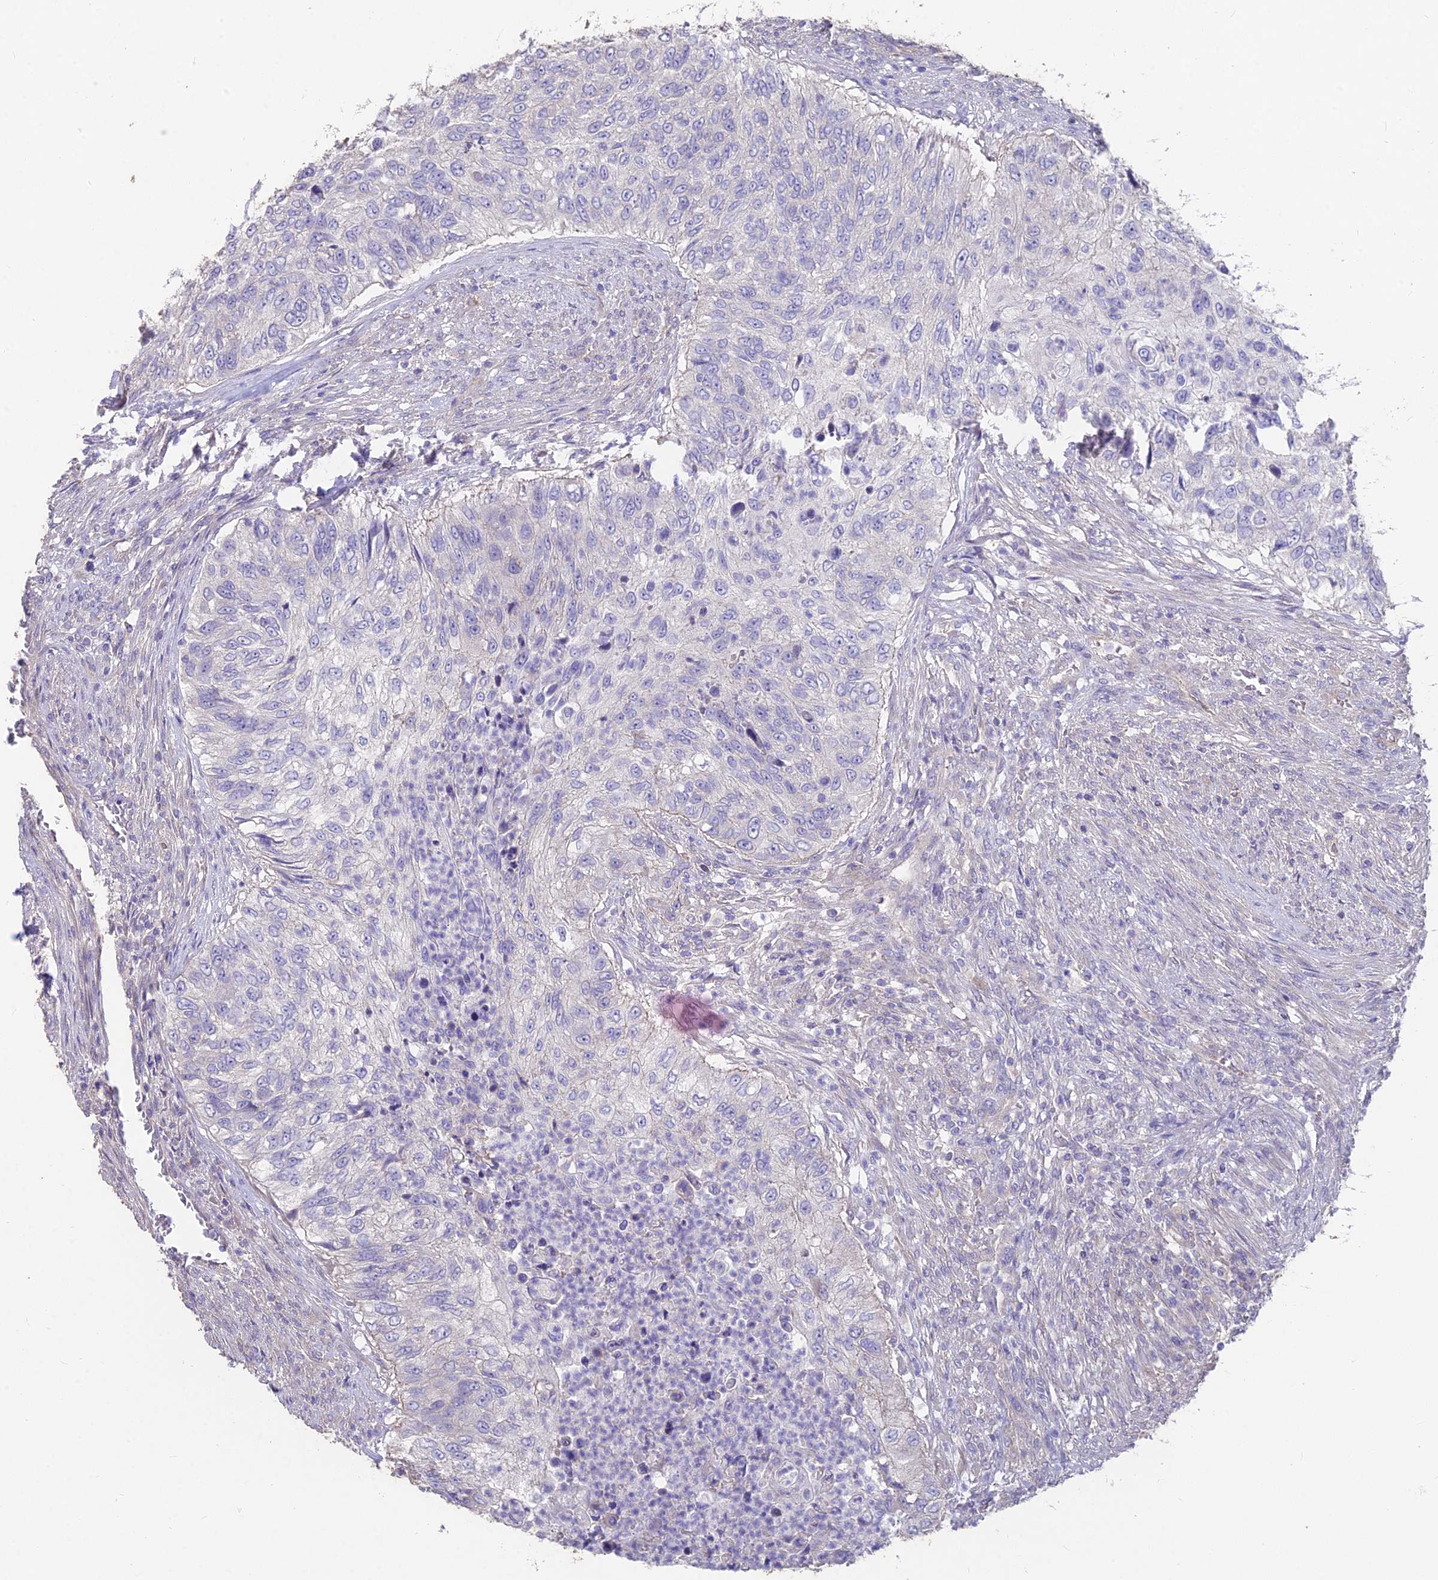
{"staining": {"intensity": "negative", "quantity": "none", "location": "none"}, "tissue": "urothelial cancer", "cell_type": "Tumor cells", "image_type": "cancer", "snomed": [{"axis": "morphology", "description": "Urothelial carcinoma, High grade"}, {"axis": "topography", "description": "Urinary bladder"}], "caption": "High magnification brightfield microscopy of urothelial carcinoma (high-grade) stained with DAB (3,3'-diaminobenzidine) (brown) and counterstained with hematoxylin (blue): tumor cells show no significant staining.", "gene": "FAM168B", "patient": {"sex": "female", "age": 60}}